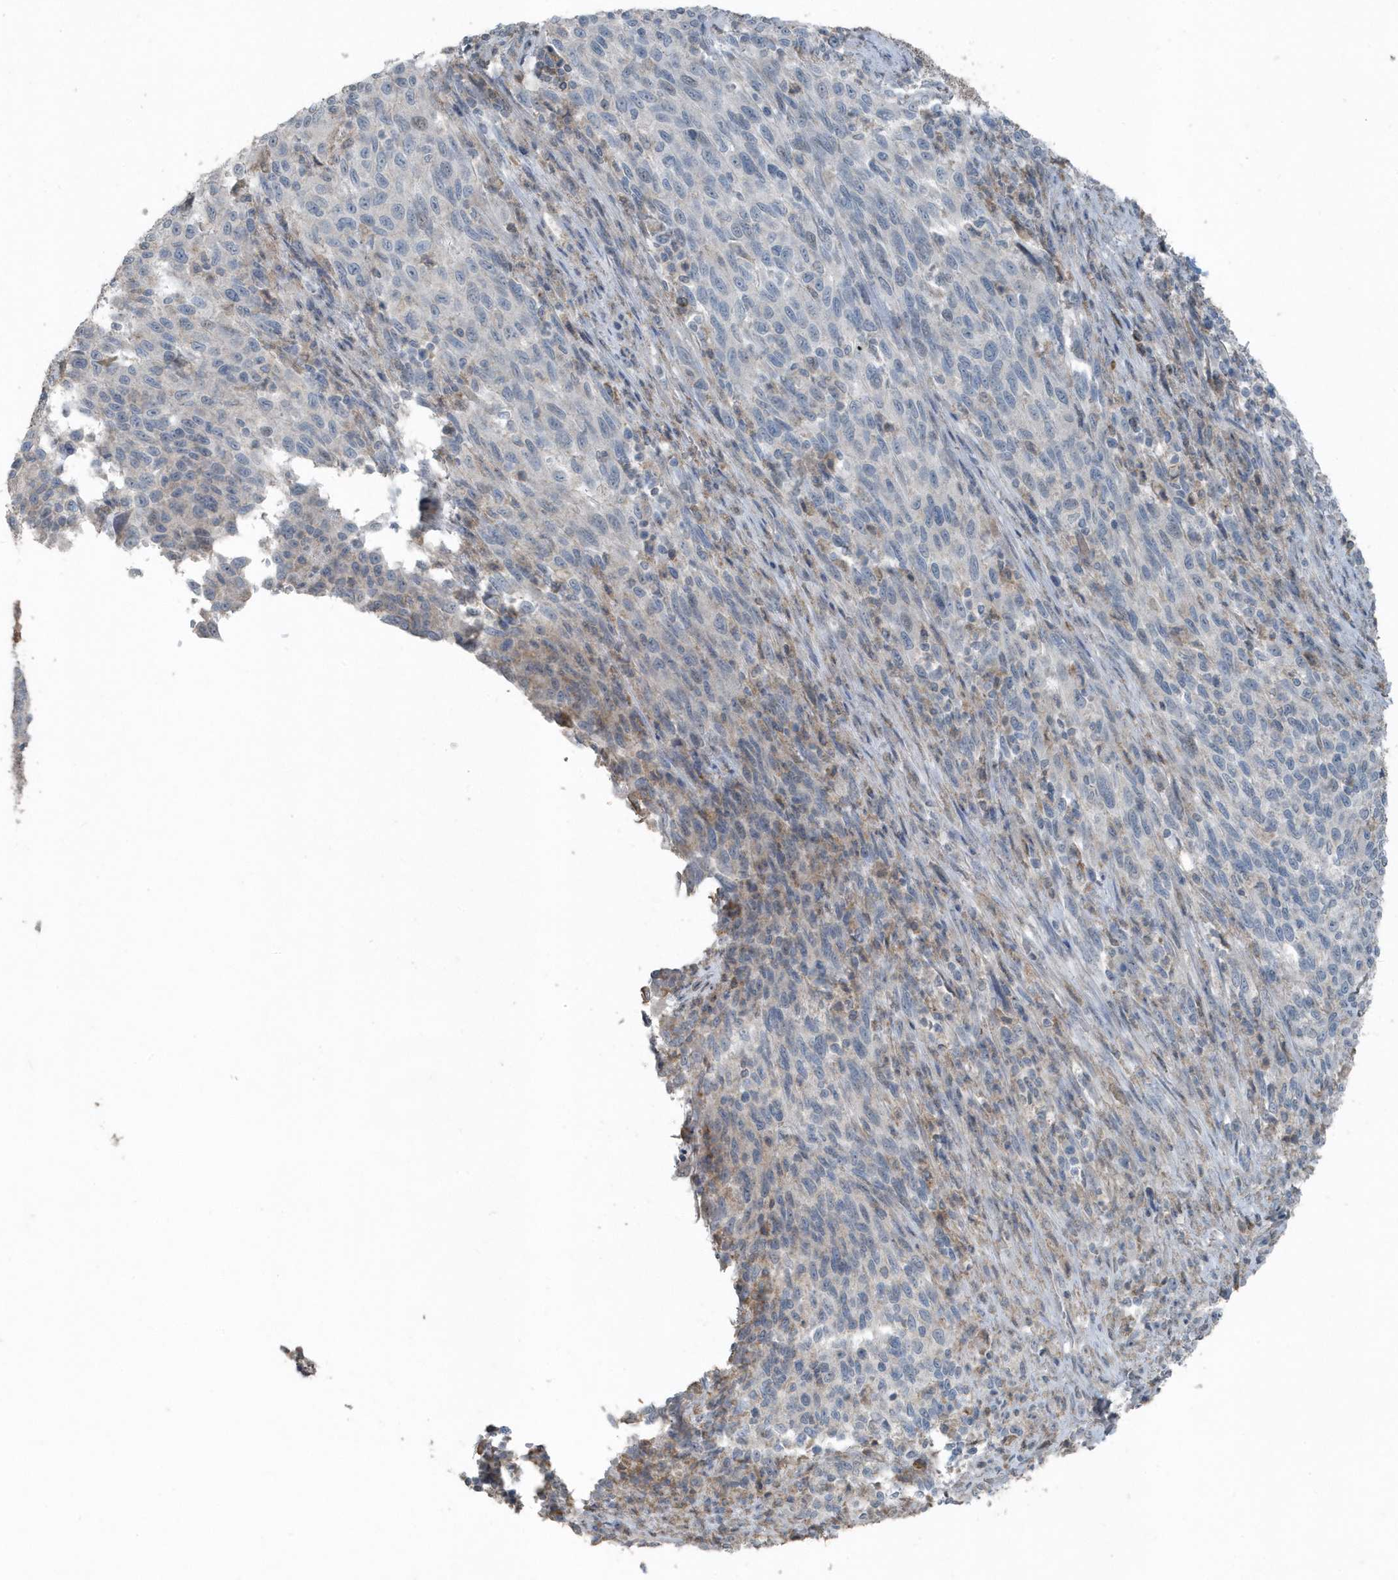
{"staining": {"intensity": "negative", "quantity": "none", "location": "none"}, "tissue": "melanoma", "cell_type": "Tumor cells", "image_type": "cancer", "snomed": [{"axis": "morphology", "description": "Malignant melanoma, Metastatic site"}, {"axis": "topography", "description": "Lymph node"}], "caption": "This is a image of IHC staining of malignant melanoma (metastatic site), which shows no positivity in tumor cells.", "gene": "ACTC1", "patient": {"sex": "male", "age": 61}}